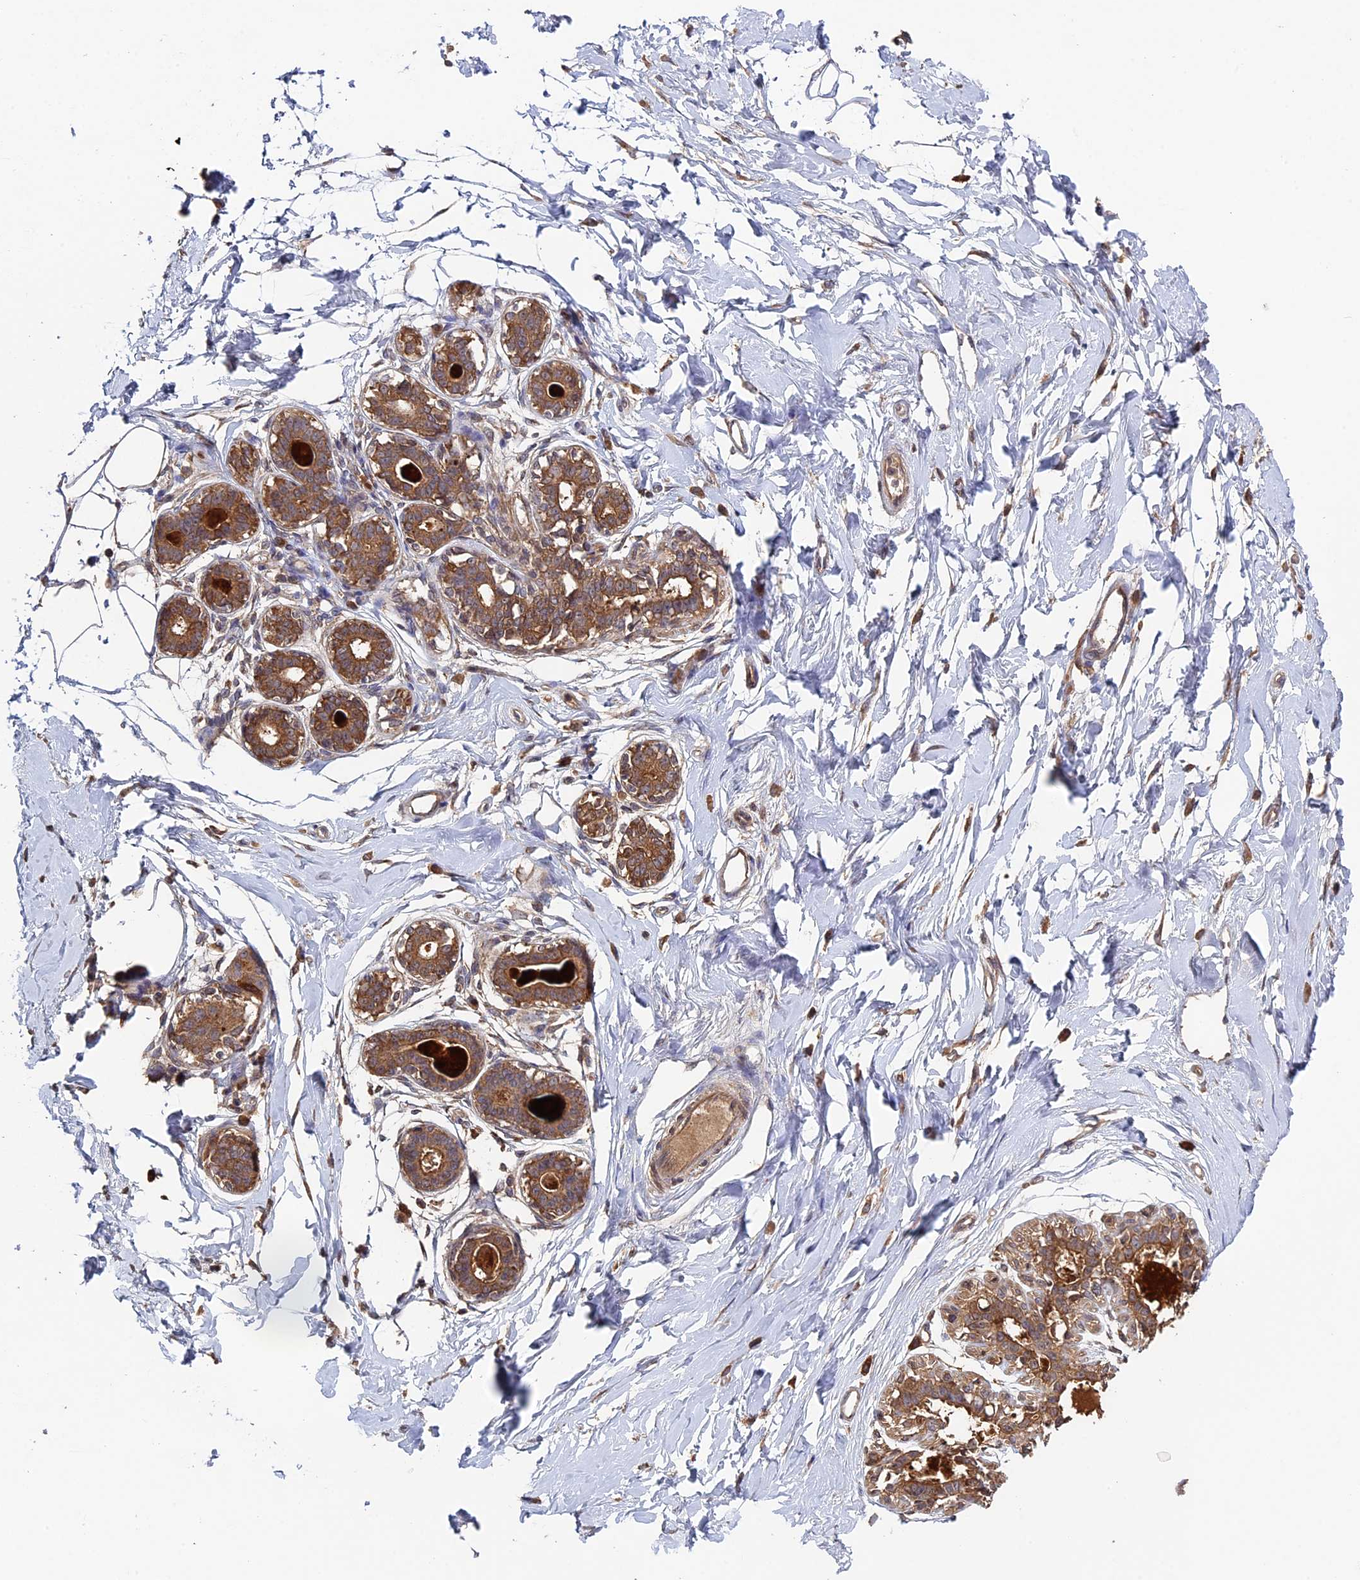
{"staining": {"intensity": "moderate", "quantity": "25%-75%", "location": "cytoplasmic/membranous"}, "tissue": "breast", "cell_type": "Adipocytes", "image_type": "normal", "snomed": [{"axis": "morphology", "description": "Normal tissue, NOS"}, {"axis": "topography", "description": "Breast"}], "caption": "High-magnification brightfield microscopy of unremarkable breast stained with DAB (brown) and counterstained with hematoxylin (blue). adipocytes exhibit moderate cytoplasmic/membranous staining is seen in about25%-75% of cells. (IHC, brightfield microscopy, high magnification).", "gene": "RAB15", "patient": {"sex": "female", "age": 45}}